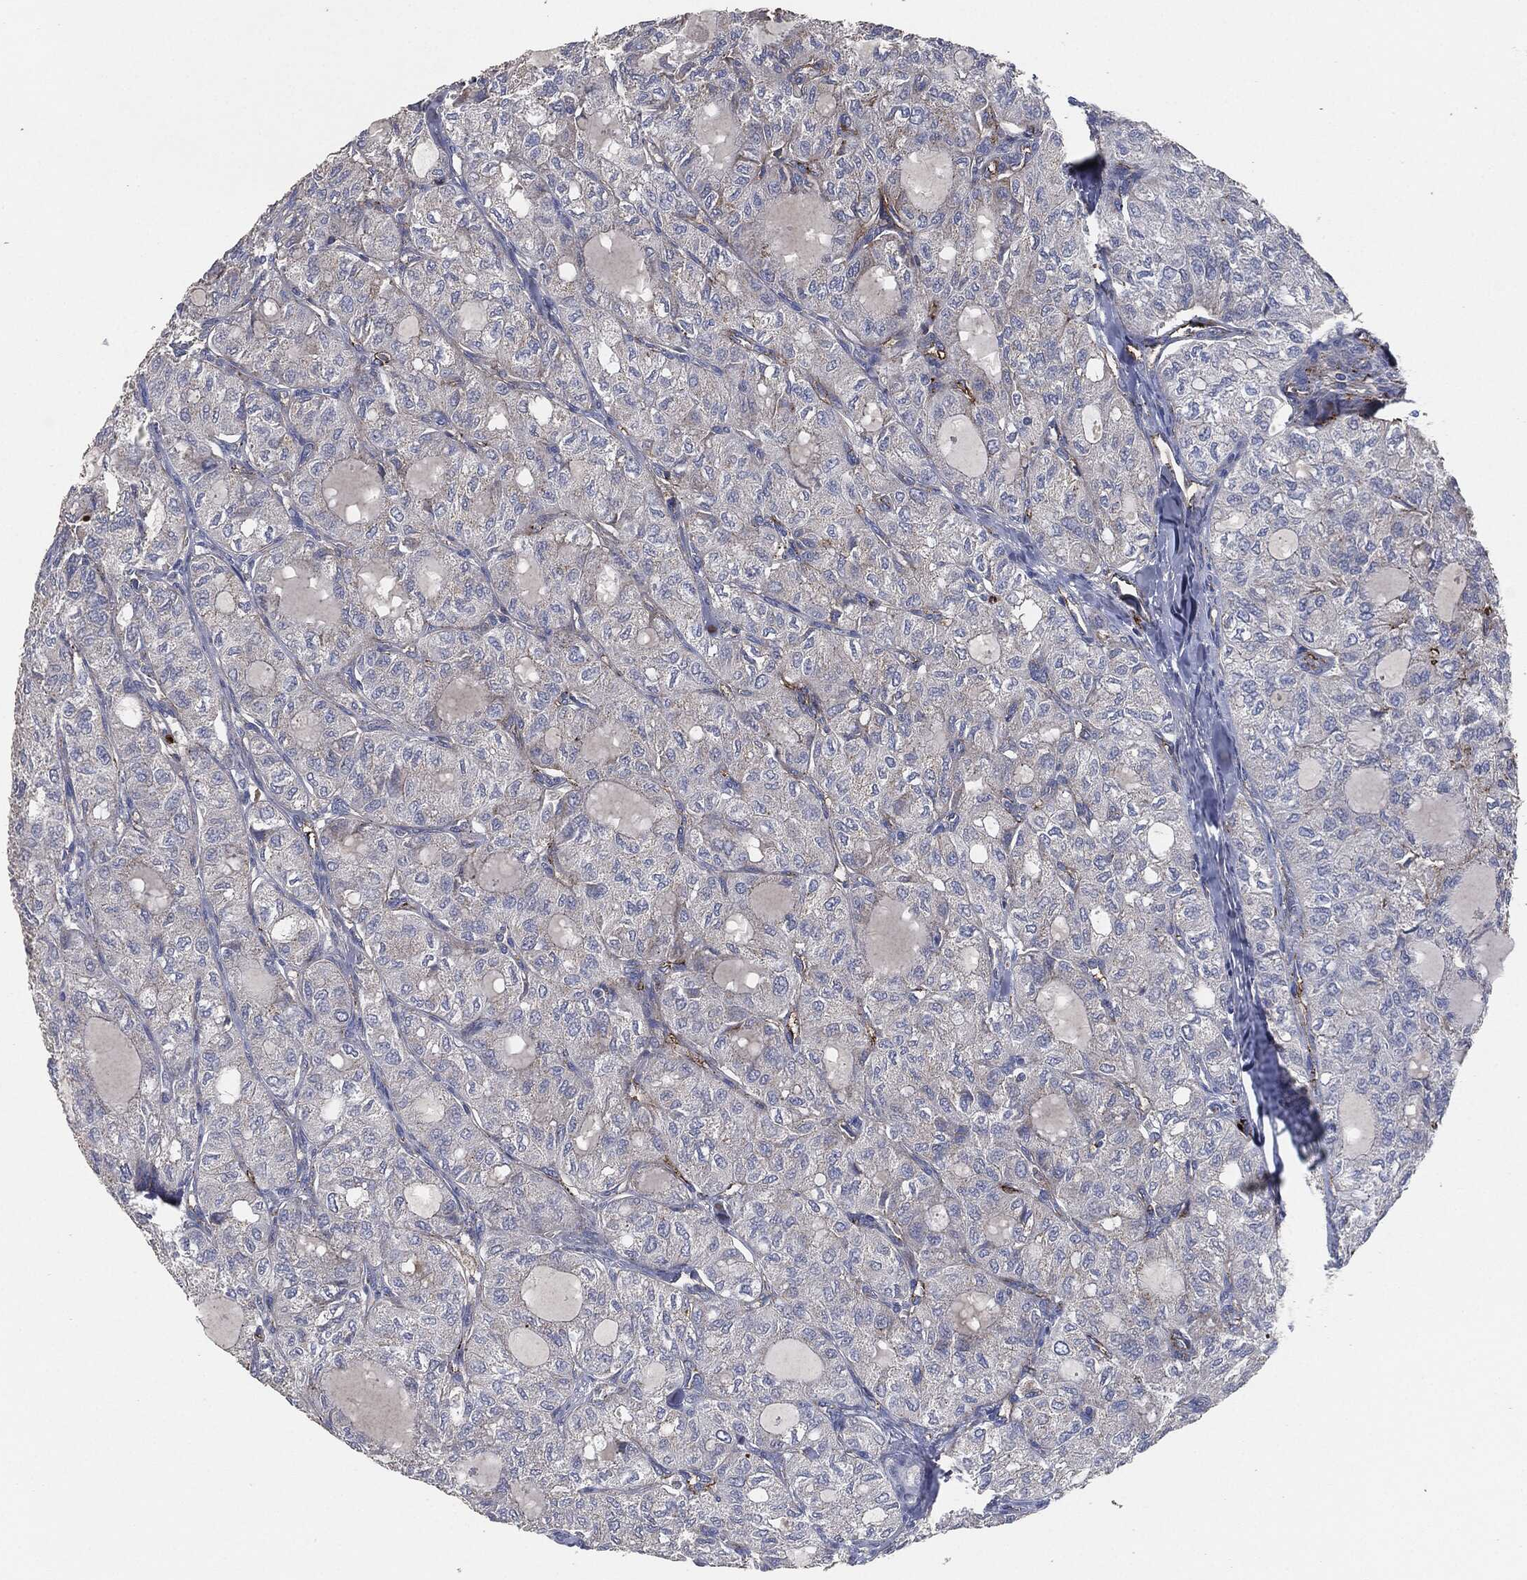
{"staining": {"intensity": "negative", "quantity": "none", "location": "none"}, "tissue": "thyroid cancer", "cell_type": "Tumor cells", "image_type": "cancer", "snomed": [{"axis": "morphology", "description": "Follicular adenoma carcinoma, NOS"}, {"axis": "topography", "description": "Thyroid gland"}], "caption": "Thyroid cancer was stained to show a protein in brown. There is no significant staining in tumor cells.", "gene": "APOB", "patient": {"sex": "male", "age": 75}}